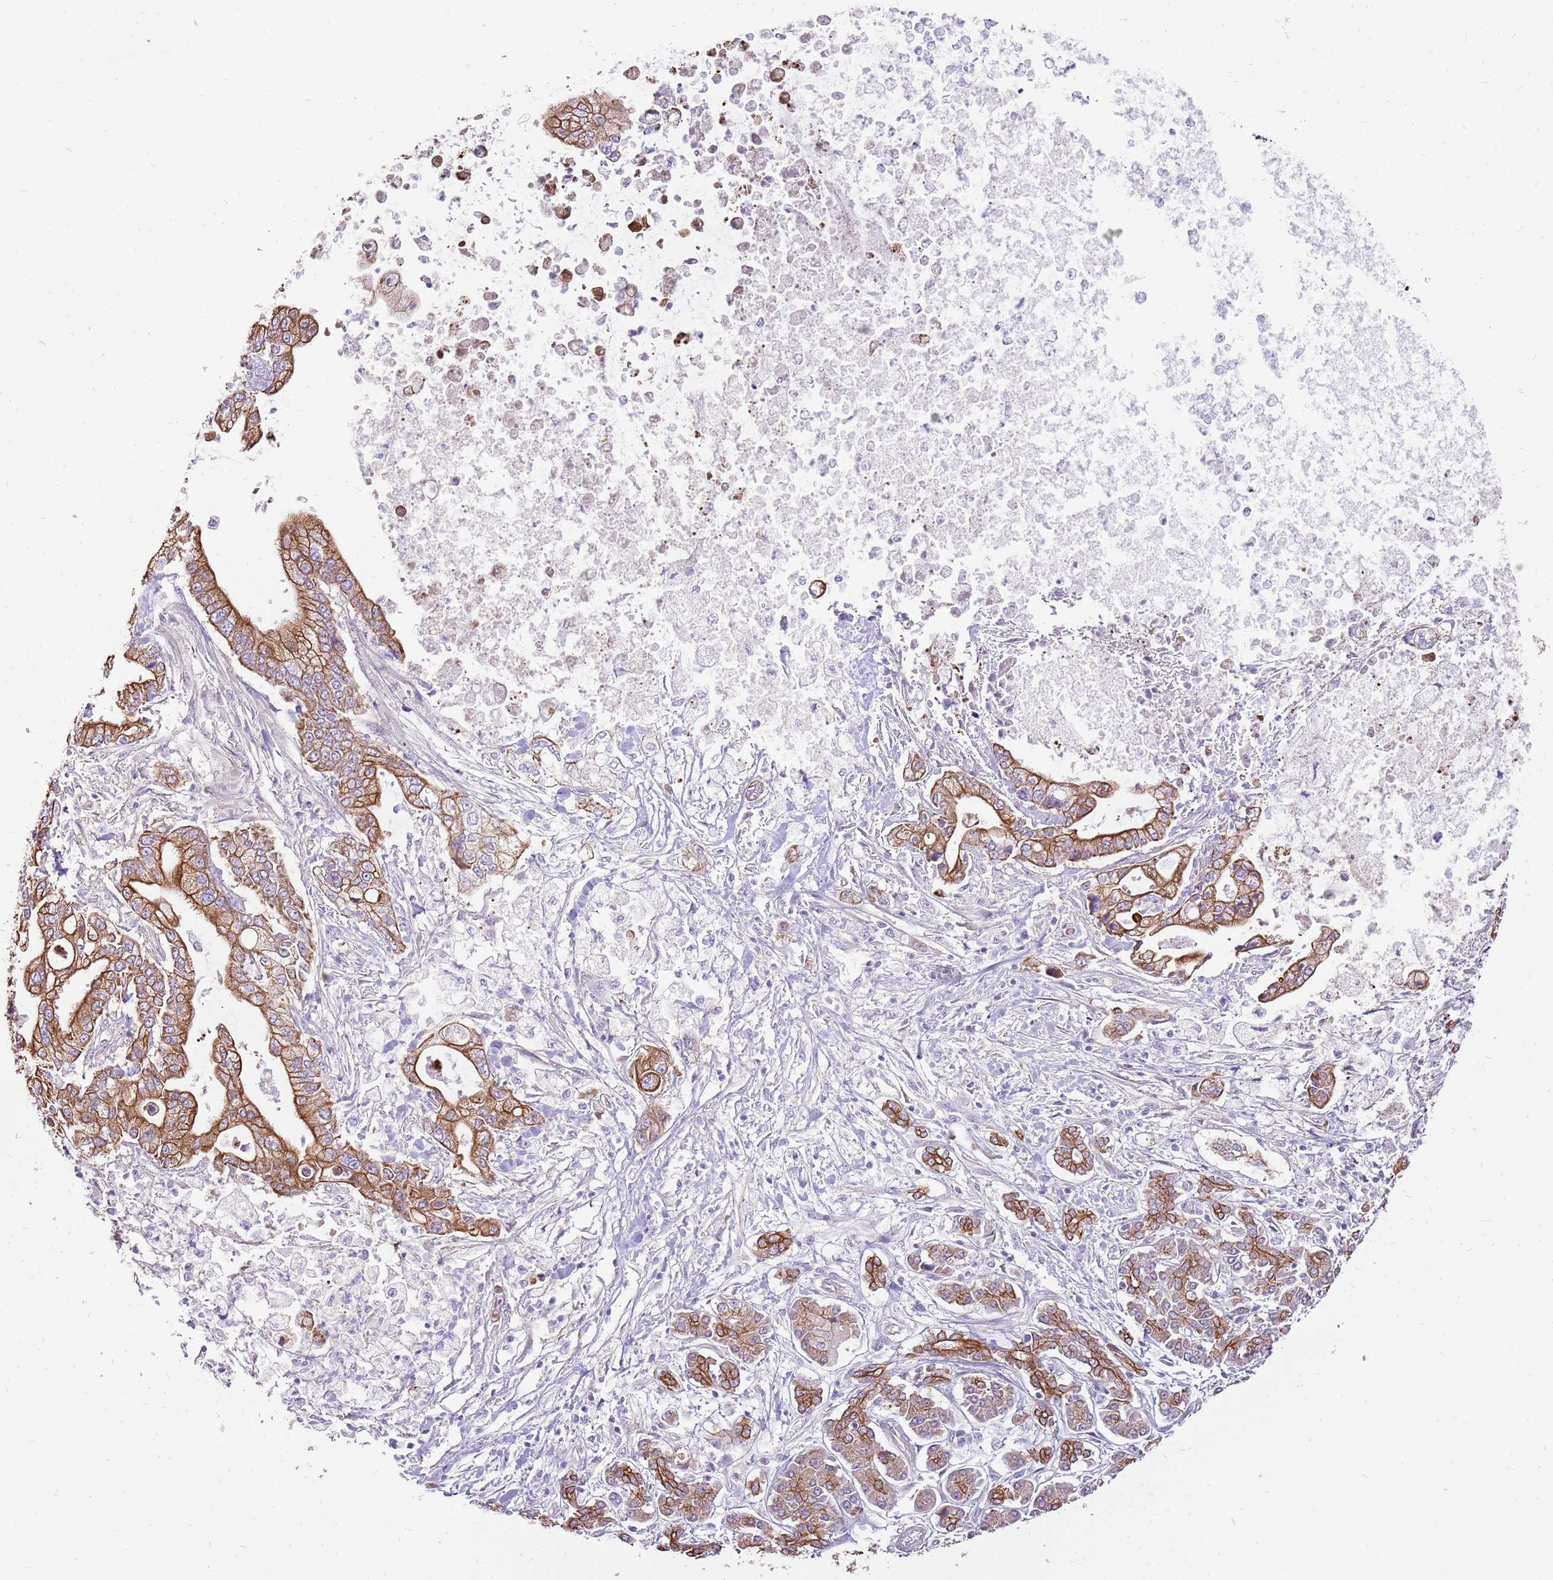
{"staining": {"intensity": "strong", "quantity": "25%-75%", "location": "cytoplasmic/membranous"}, "tissue": "pancreatic cancer", "cell_type": "Tumor cells", "image_type": "cancer", "snomed": [{"axis": "morphology", "description": "Adenocarcinoma, NOS"}, {"axis": "topography", "description": "Pancreas"}], "caption": "The micrograph demonstrates a brown stain indicating the presence of a protein in the cytoplasmic/membranous of tumor cells in adenocarcinoma (pancreatic).", "gene": "WASHC4", "patient": {"sex": "male", "age": 69}}